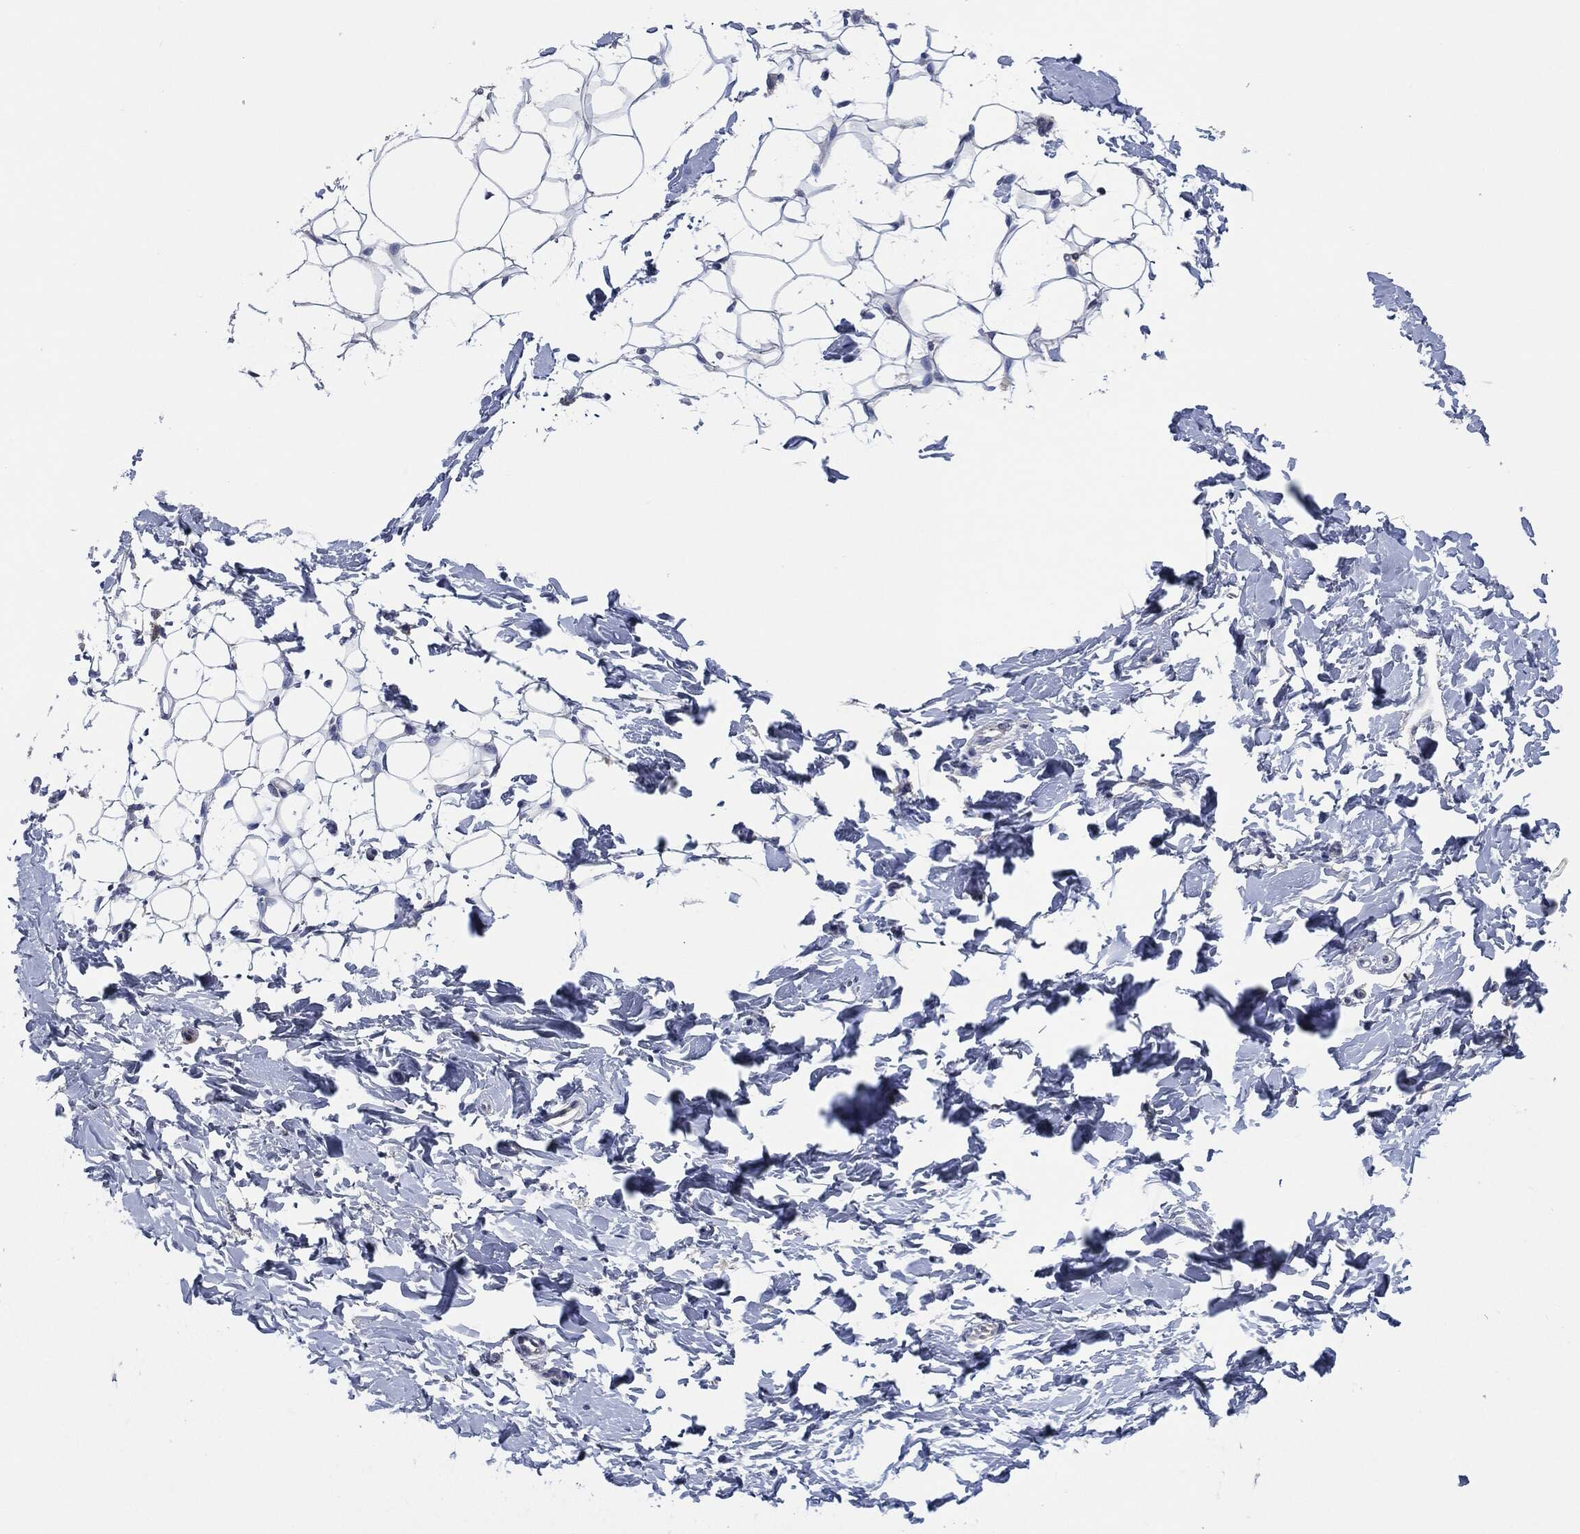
{"staining": {"intensity": "negative", "quantity": "none", "location": "none"}, "tissue": "breast", "cell_type": "Adipocytes", "image_type": "normal", "snomed": [{"axis": "morphology", "description": "Normal tissue, NOS"}, {"axis": "topography", "description": "Breast"}], "caption": "The IHC photomicrograph has no significant positivity in adipocytes of breast. (DAB (3,3'-diaminobenzidine) immunohistochemistry (IHC) visualized using brightfield microscopy, high magnification).", "gene": "IL2RG", "patient": {"sex": "female", "age": 37}}